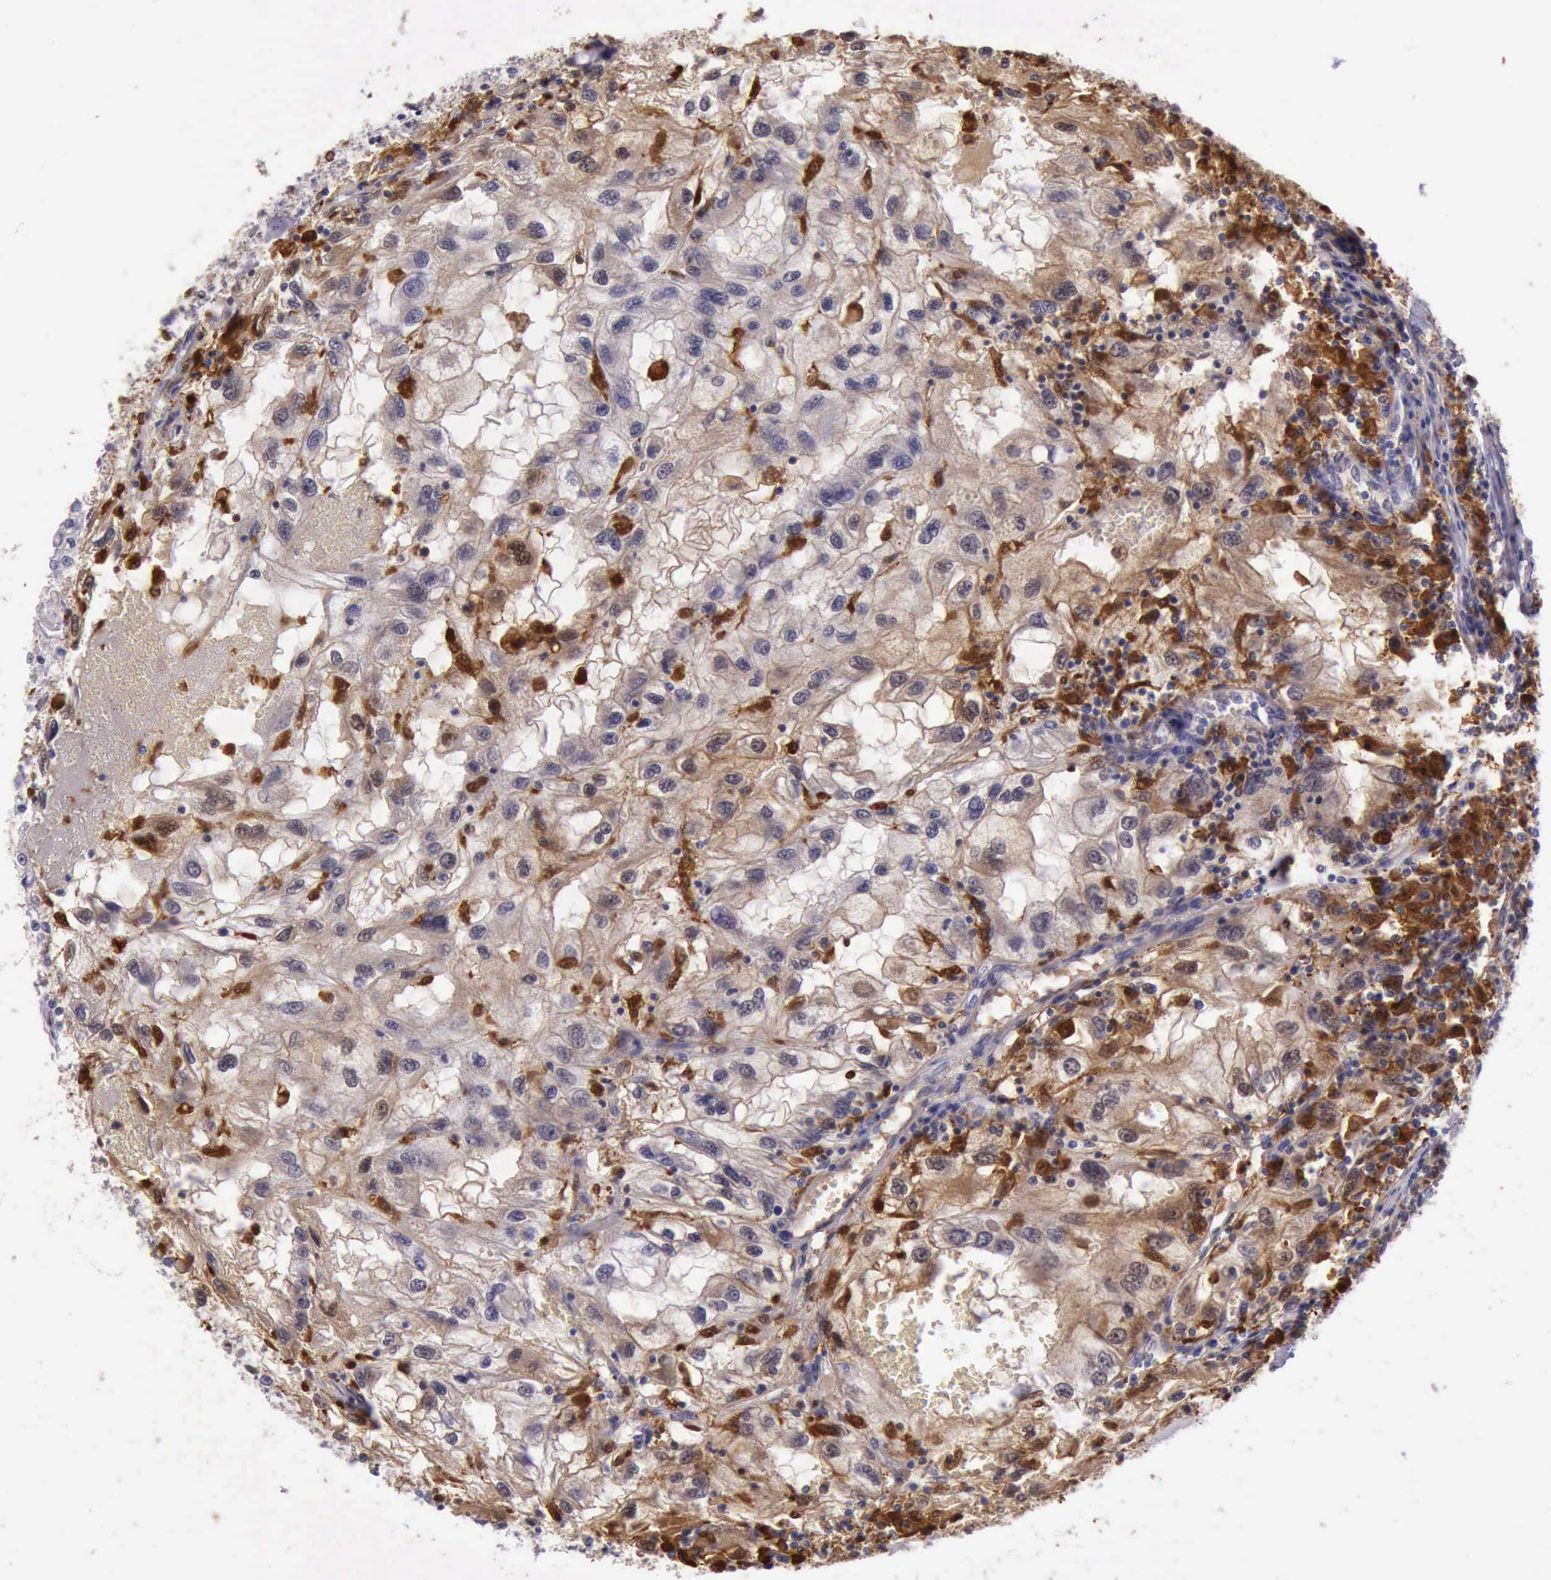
{"staining": {"intensity": "moderate", "quantity": "25%-75%", "location": "cytoplasmic/membranous,nuclear"}, "tissue": "renal cancer", "cell_type": "Tumor cells", "image_type": "cancer", "snomed": [{"axis": "morphology", "description": "Normal tissue, NOS"}, {"axis": "morphology", "description": "Adenocarcinoma, NOS"}, {"axis": "topography", "description": "Kidney"}], "caption": "An image showing moderate cytoplasmic/membranous and nuclear expression in approximately 25%-75% of tumor cells in renal adenocarcinoma, as visualized by brown immunohistochemical staining.", "gene": "TYMP", "patient": {"sex": "male", "age": 71}}